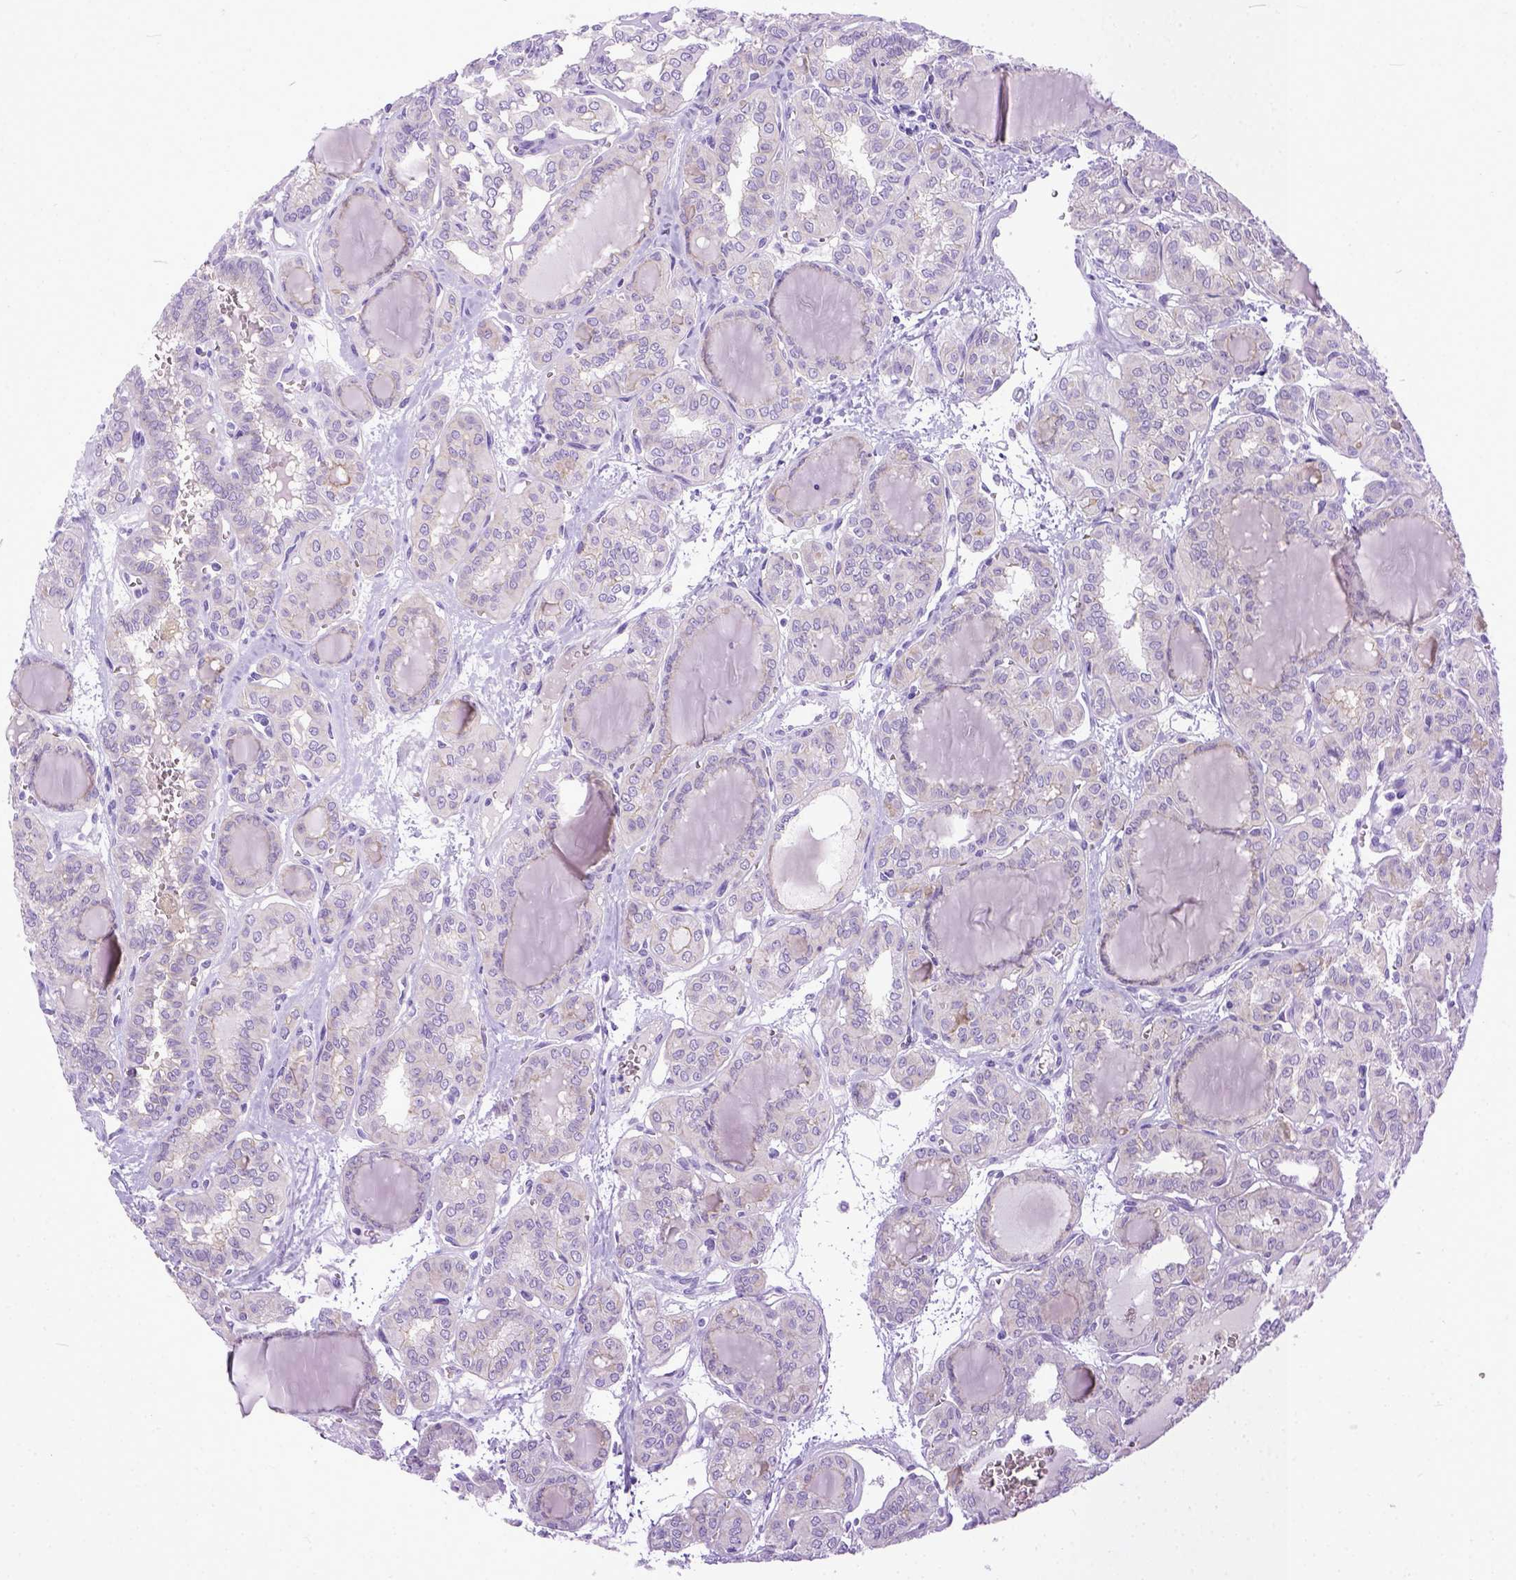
{"staining": {"intensity": "negative", "quantity": "none", "location": "none"}, "tissue": "thyroid cancer", "cell_type": "Tumor cells", "image_type": "cancer", "snomed": [{"axis": "morphology", "description": "Papillary adenocarcinoma, NOS"}, {"axis": "topography", "description": "Thyroid gland"}], "caption": "Tumor cells are negative for protein expression in human papillary adenocarcinoma (thyroid). The staining is performed using DAB (3,3'-diaminobenzidine) brown chromogen with nuclei counter-stained in using hematoxylin.", "gene": "PPL", "patient": {"sex": "female", "age": 41}}